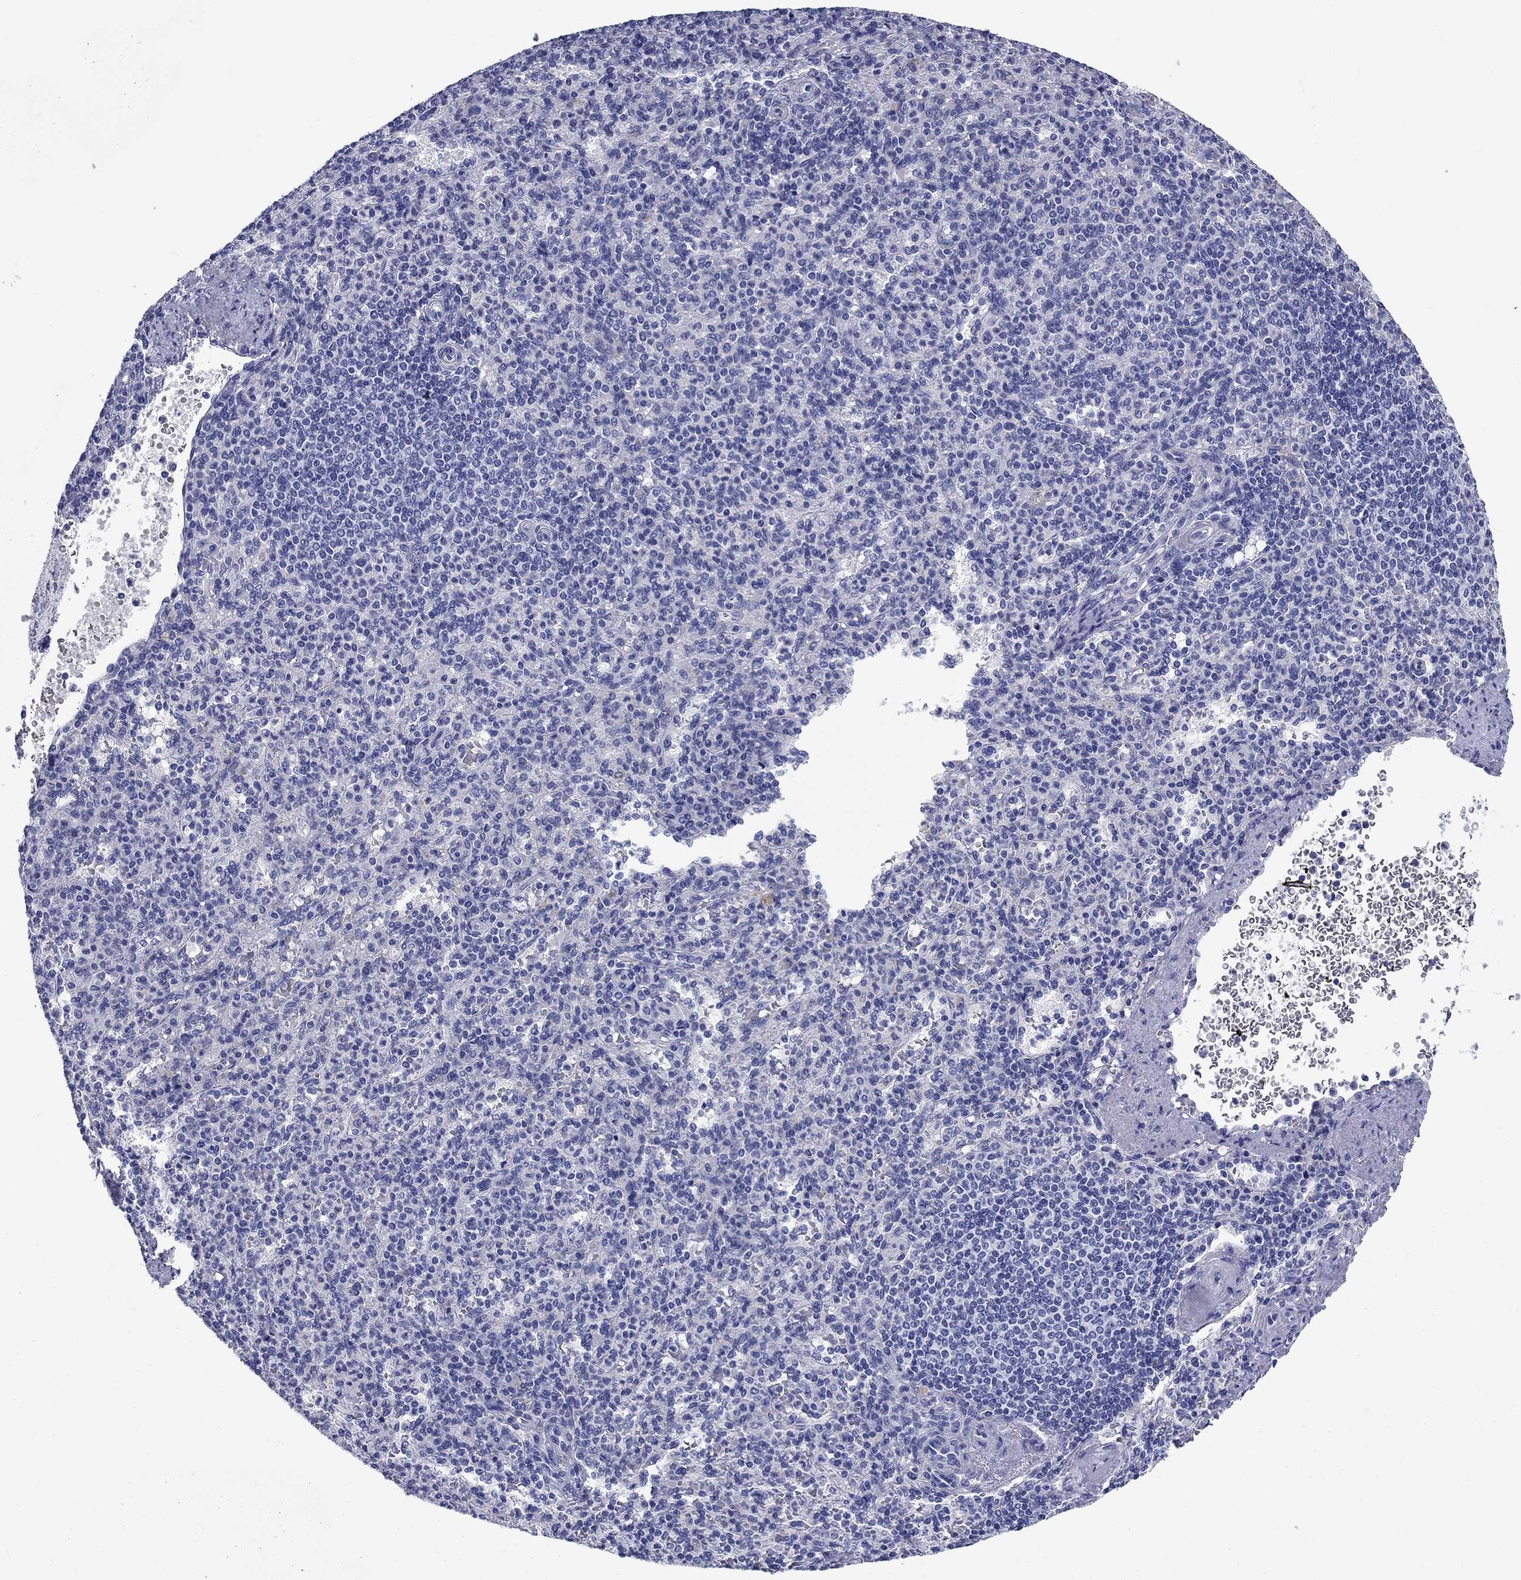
{"staining": {"intensity": "negative", "quantity": "none", "location": "none"}, "tissue": "spleen", "cell_type": "Cells in red pulp", "image_type": "normal", "snomed": [{"axis": "morphology", "description": "Normal tissue, NOS"}, {"axis": "topography", "description": "Spleen"}], "caption": "DAB (3,3'-diaminobenzidine) immunohistochemical staining of normal human spleen shows no significant expression in cells in red pulp.", "gene": "PRKCG", "patient": {"sex": "female", "age": 74}}